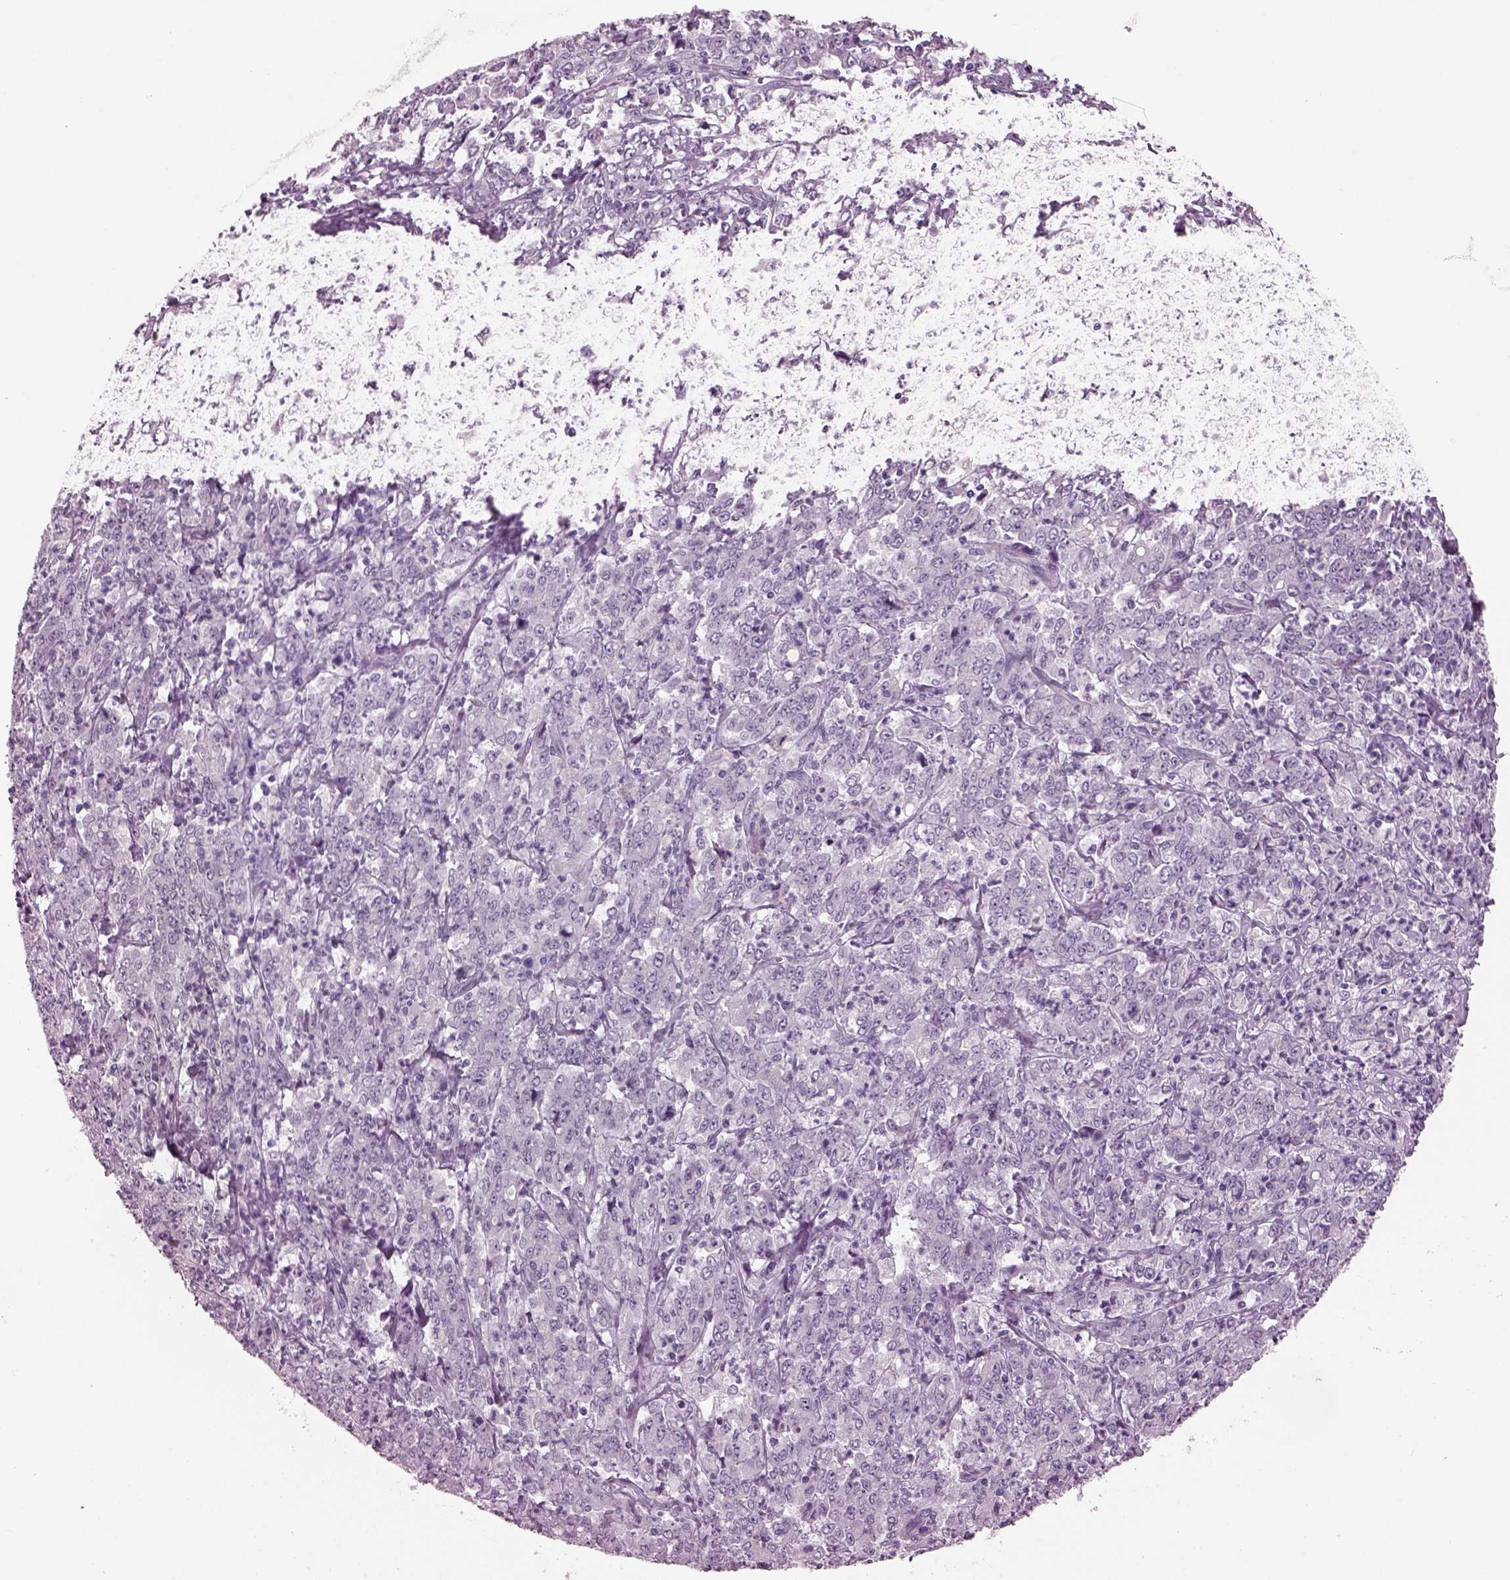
{"staining": {"intensity": "negative", "quantity": "none", "location": "none"}, "tissue": "stomach cancer", "cell_type": "Tumor cells", "image_type": "cancer", "snomed": [{"axis": "morphology", "description": "Adenocarcinoma, NOS"}, {"axis": "topography", "description": "Stomach, lower"}], "caption": "An immunohistochemistry micrograph of stomach cancer (adenocarcinoma) is shown. There is no staining in tumor cells of stomach cancer (adenocarcinoma). Nuclei are stained in blue.", "gene": "CYLC1", "patient": {"sex": "female", "age": 71}}